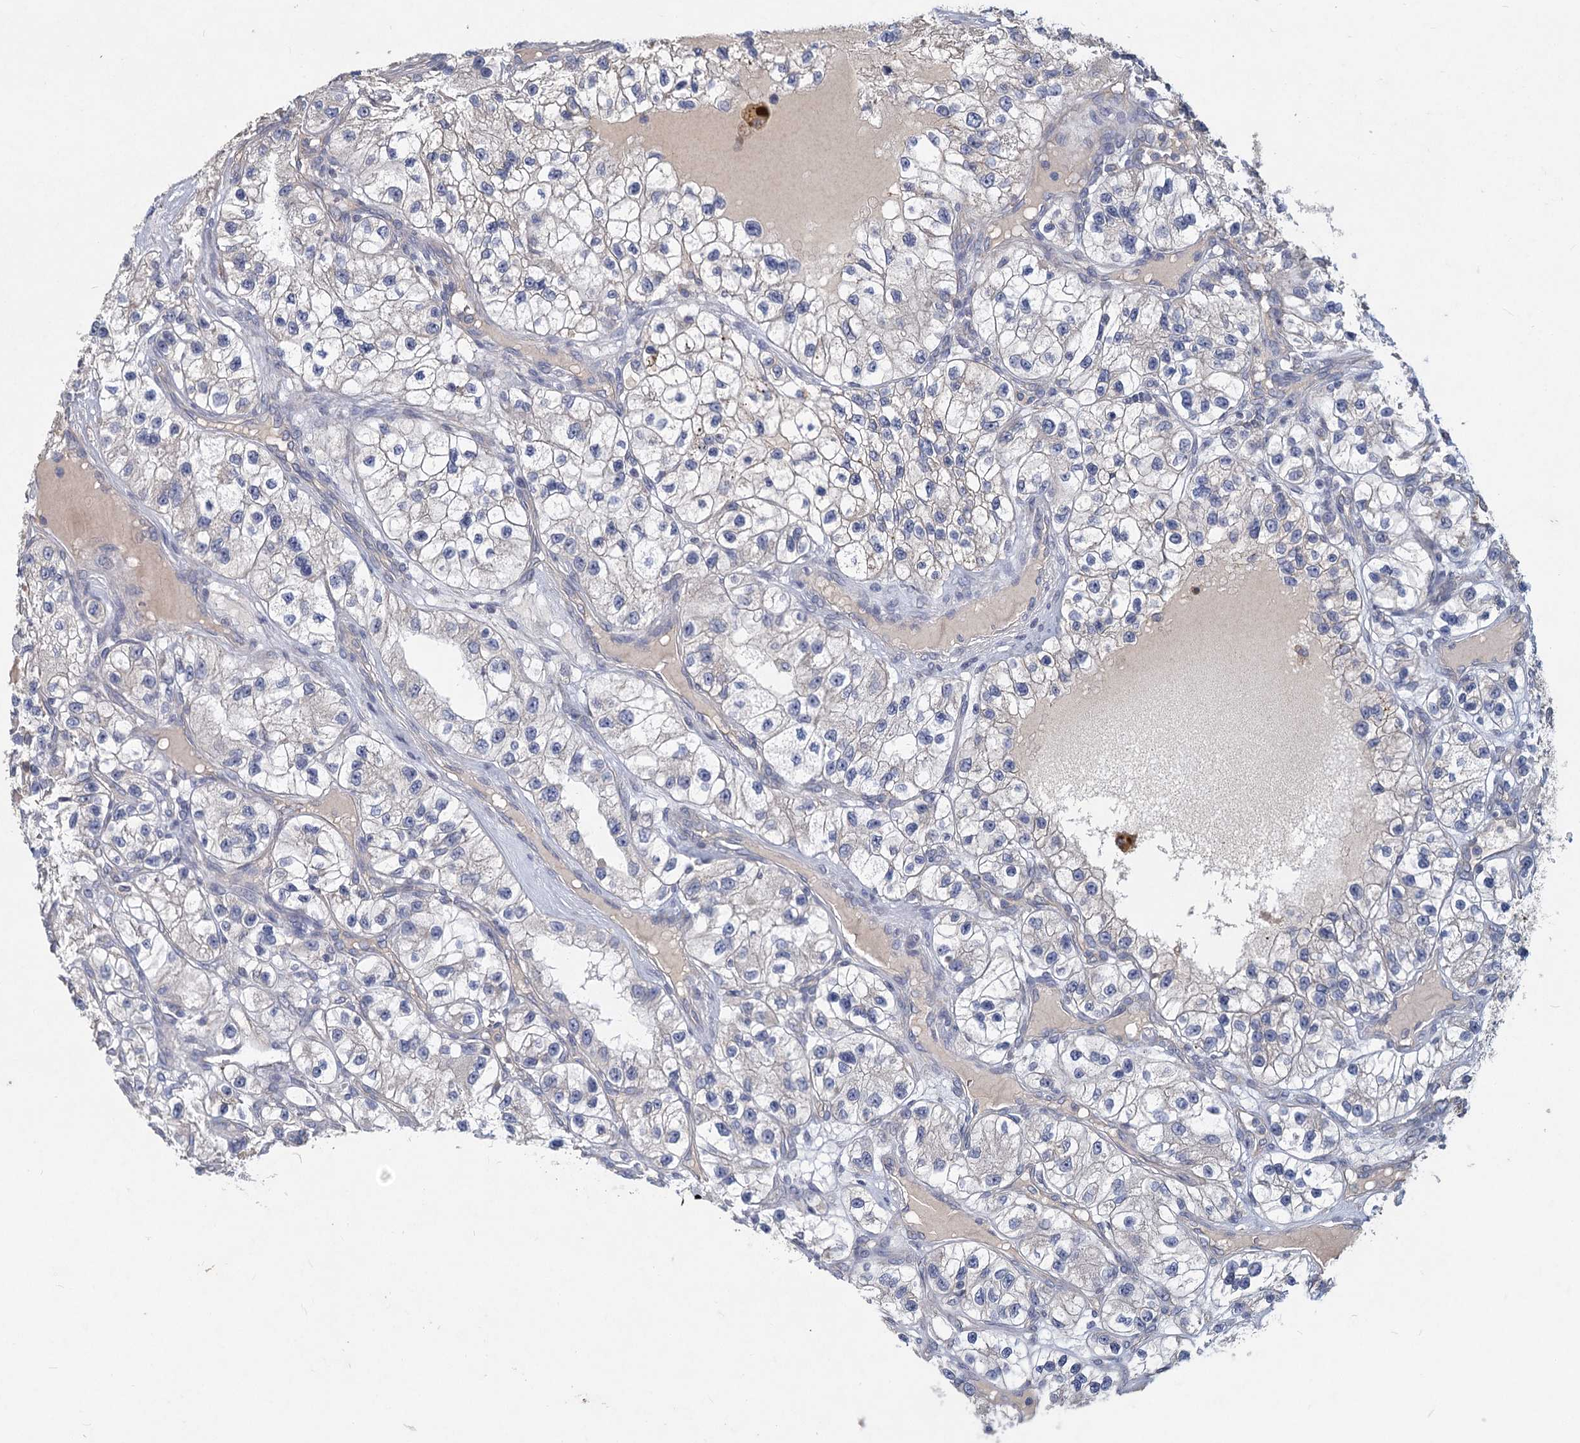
{"staining": {"intensity": "negative", "quantity": "none", "location": "none"}, "tissue": "renal cancer", "cell_type": "Tumor cells", "image_type": "cancer", "snomed": [{"axis": "morphology", "description": "Adenocarcinoma, NOS"}, {"axis": "topography", "description": "Kidney"}], "caption": "Immunohistochemistry (IHC) micrograph of neoplastic tissue: human renal cancer stained with DAB shows no significant protein expression in tumor cells.", "gene": "HES2", "patient": {"sex": "female", "age": 57}}